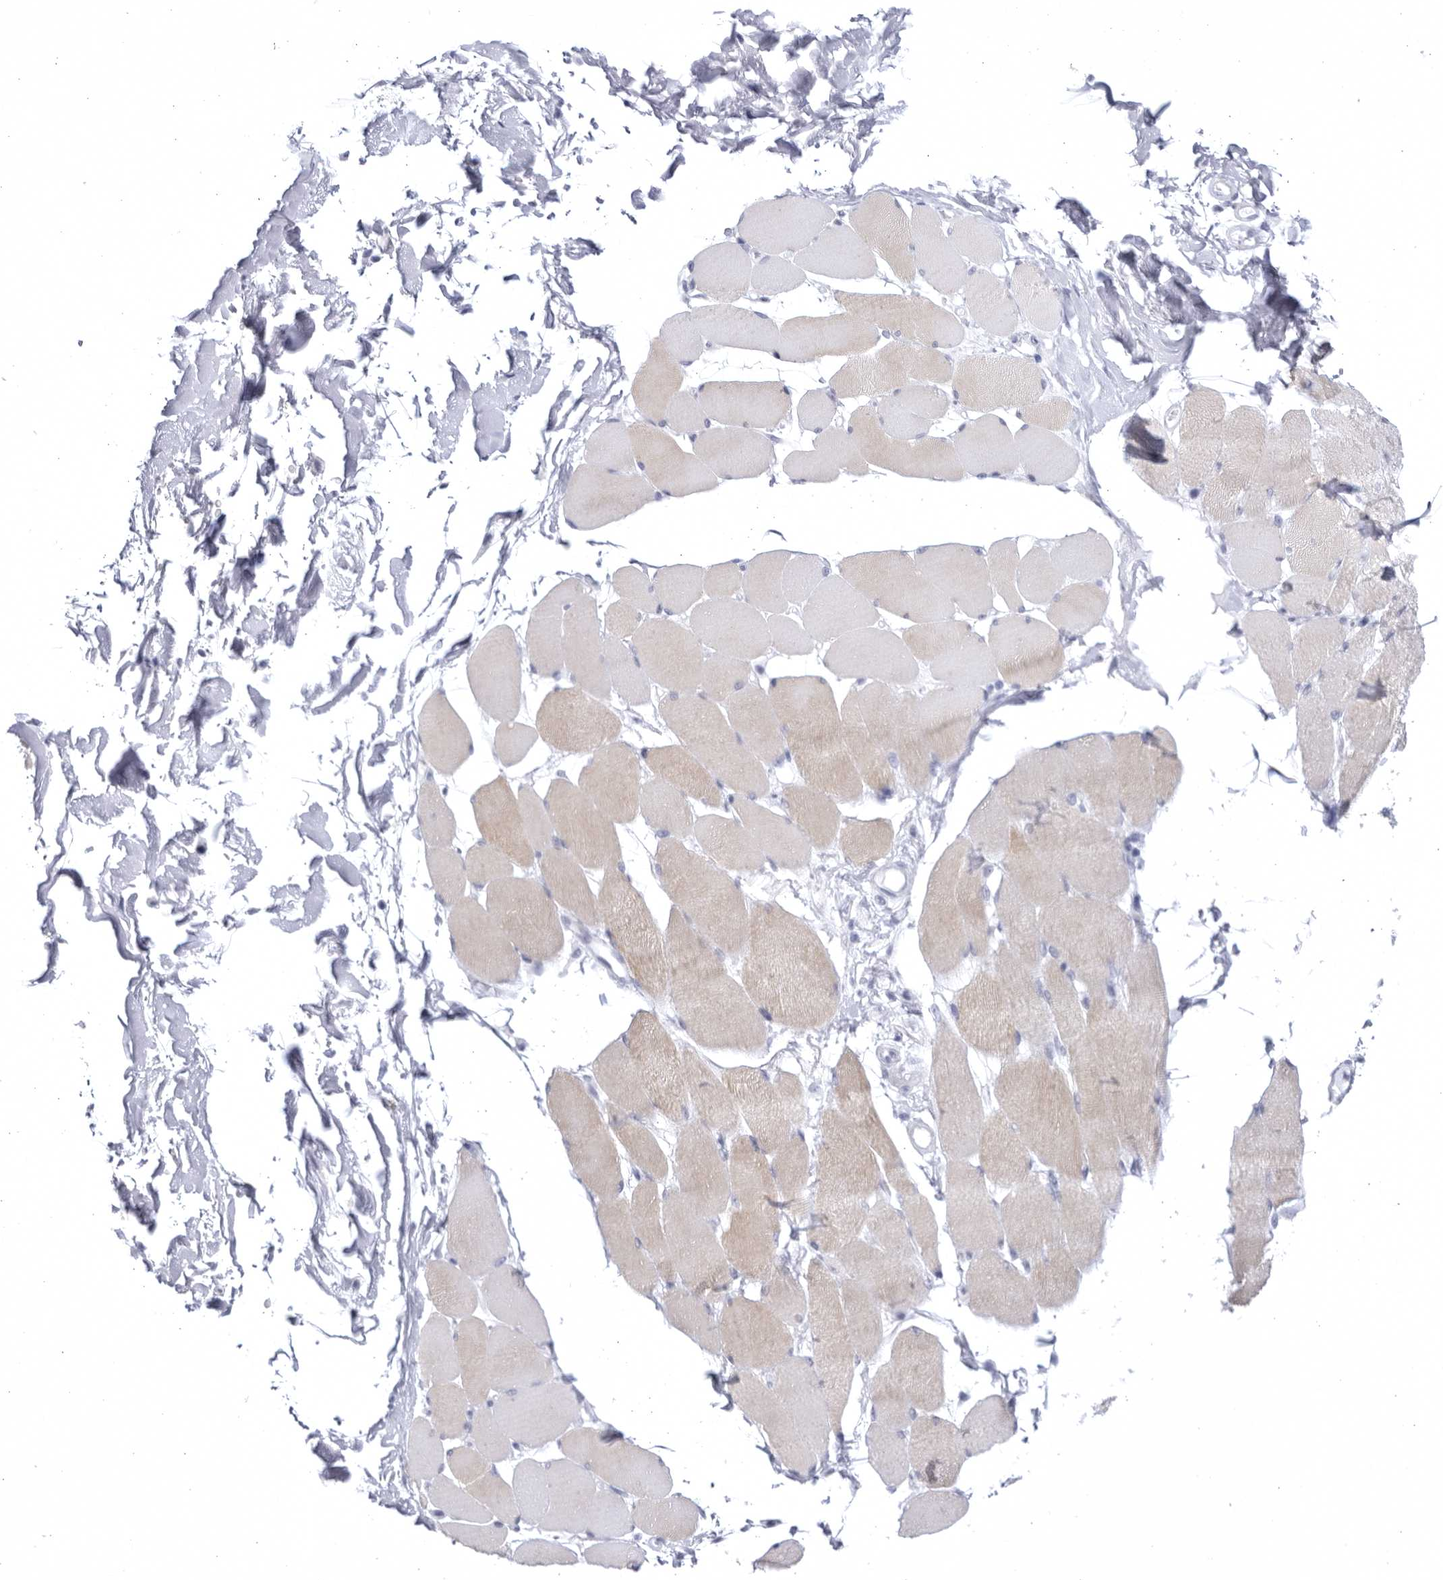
{"staining": {"intensity": "weak", "quantity": "25%-75%", "location": "cytoplasmic/membranous"}, "tissue": "skeletal muscle", "cell_type": "Myocytes", "image_type": "normal", "snomed": [{"axis": "morphology", "description": "Normal tissue, NOS"}, {"axis": "topography", "description": "Skin"}, {"axis": "topography", "description": "Skeletal muscle"}], "caption": "Human skeletal muscle stained with a brown dye reveals weak cytoplasmic/membranous positive expression in about 25%-75% of myocytes.", "gene": "CCDC181", "patient": {"sex": "male", "age": 83}}